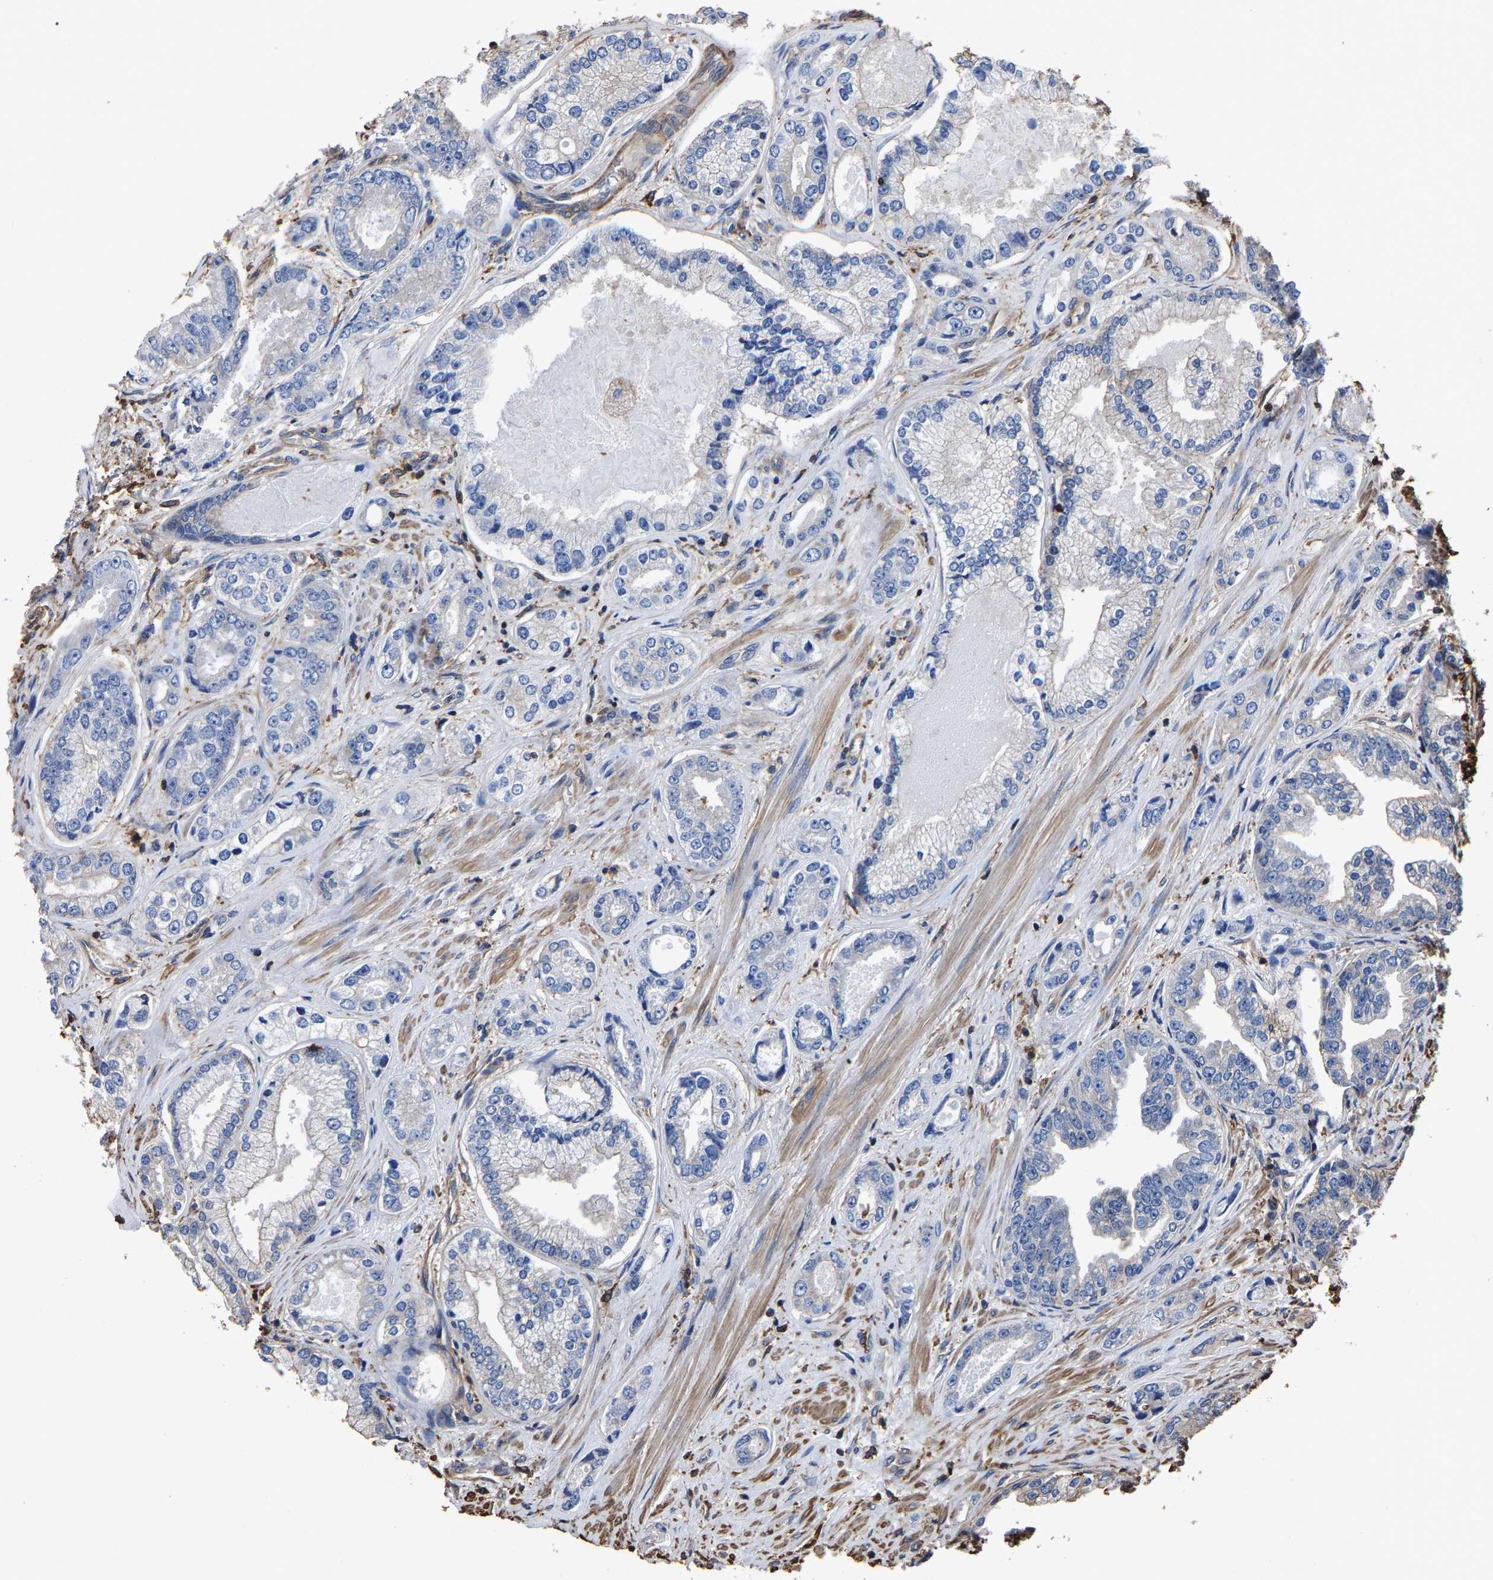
{"staining": {"intensity": "negative", "quantity": "none", "location": "none"}, "tissue": "prostate cancer", "cell_type": "Tumor cells", "image_type": "cancer", "snomed": [{"axis": "morphology", "description": "Adenocarcinoma, High grade"}, {"axis": "topography", "description": "Prostate"}], "caption": "DAB (3,3'-diaminobenzidine) immunohistochemical staining of prostate cancer (adenocarcinoma (high-grade)) shows no significant staining in tumor cells. Nuclei are stained in blue.", "gene": "ARMT1", "patient": {"sex": "male", "age": 61}}